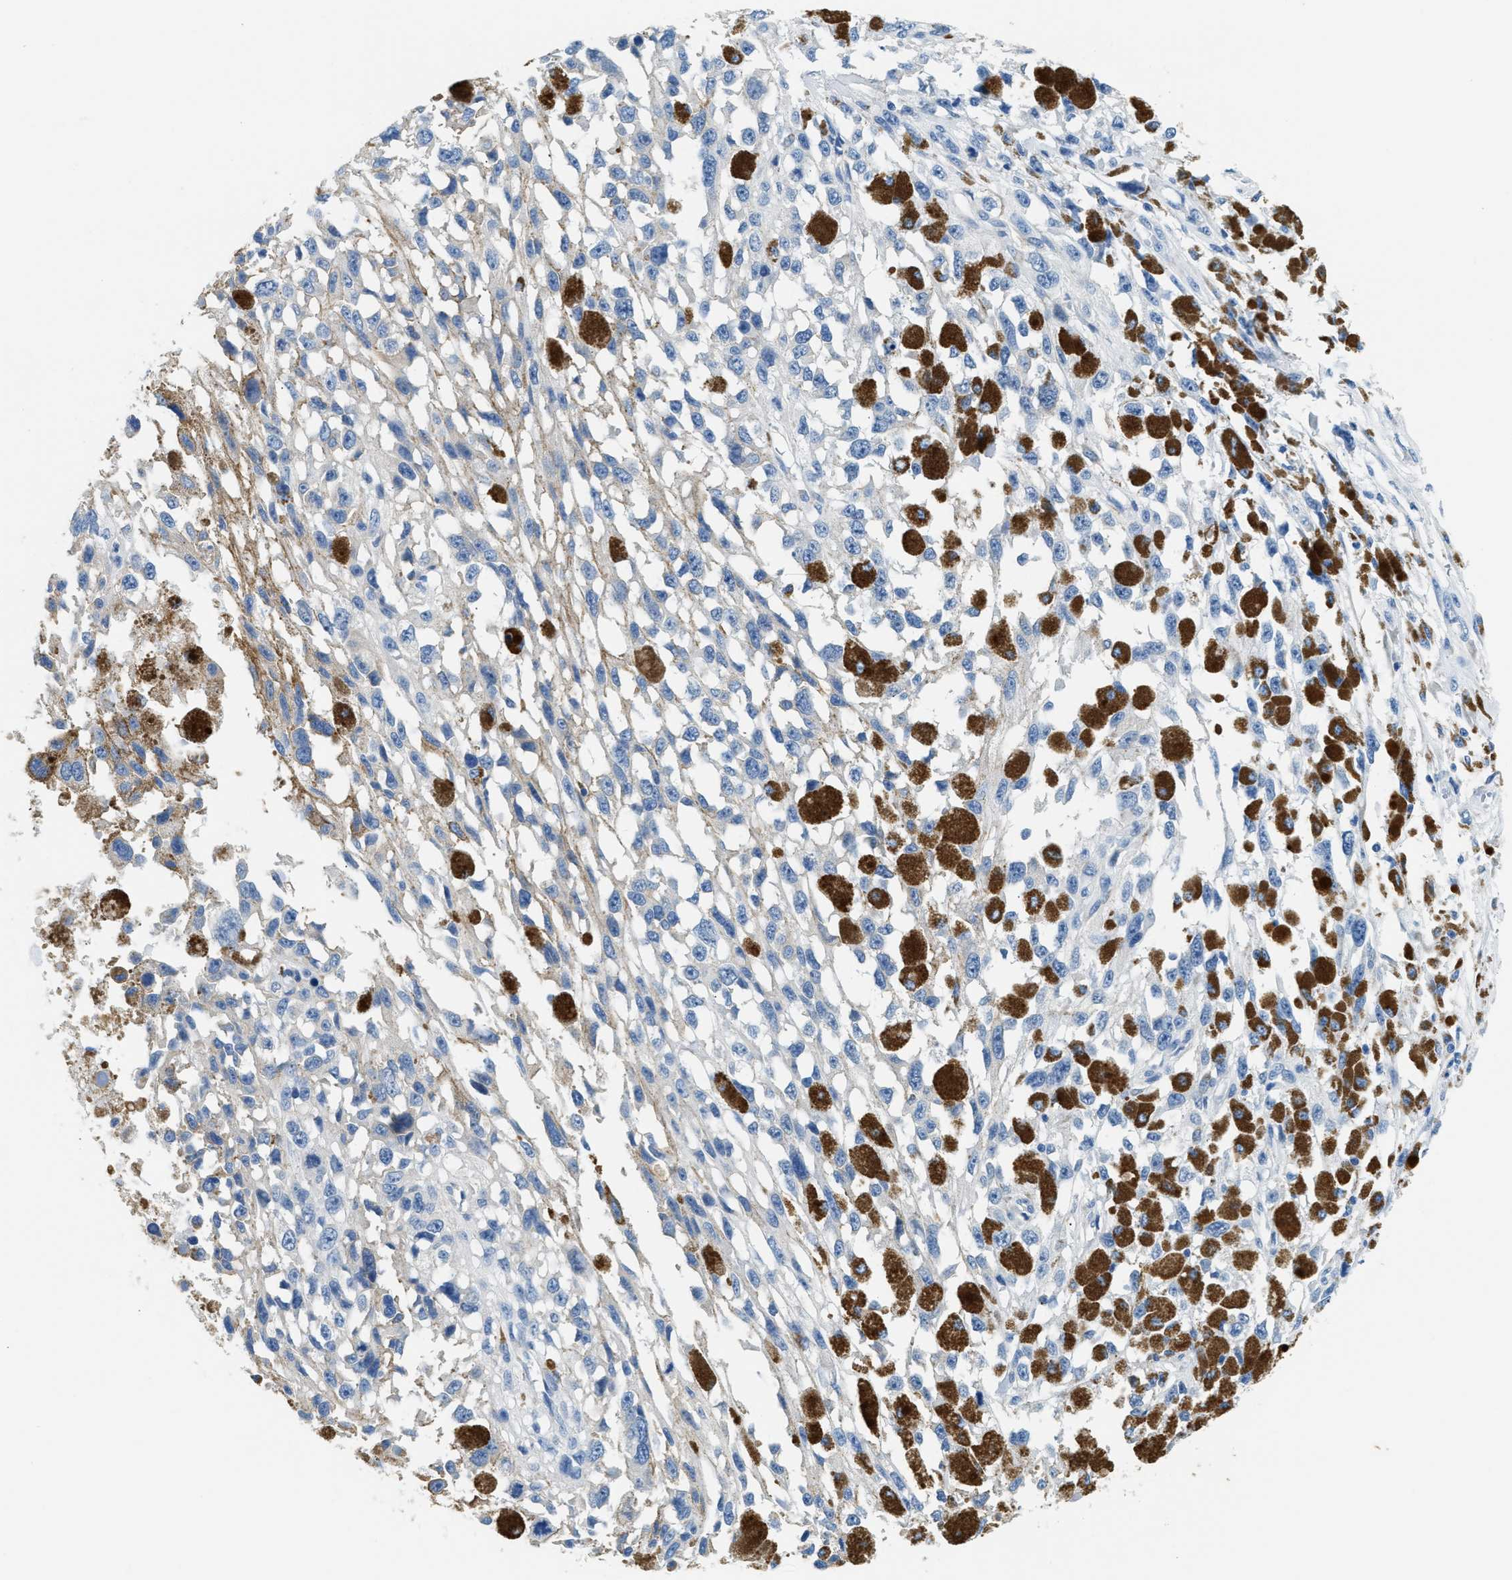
{"staining": {"intensity": "negative", "quantity": "none", "location": "none"}, "tissue": "melanoma", "cell_type": "Tumor cells", "image_type": "cancer", "snomed": [{"axis": "morphology", "description": "Malignant melanoma, Metastatic site"}, {"axis": "topography", "description": "Lymph node"}], "caption": "A histopathology image of melanoma stained for a protein exhibits no brown staining in tumor cells. The staining was performed using DAB to visualize the protein expression in brown, while the nuclei were stained in blue with hematoxylin (Magnification: 20x).", "gene": "CLDN18", "patient": {"sex": "male", "age": 59}}